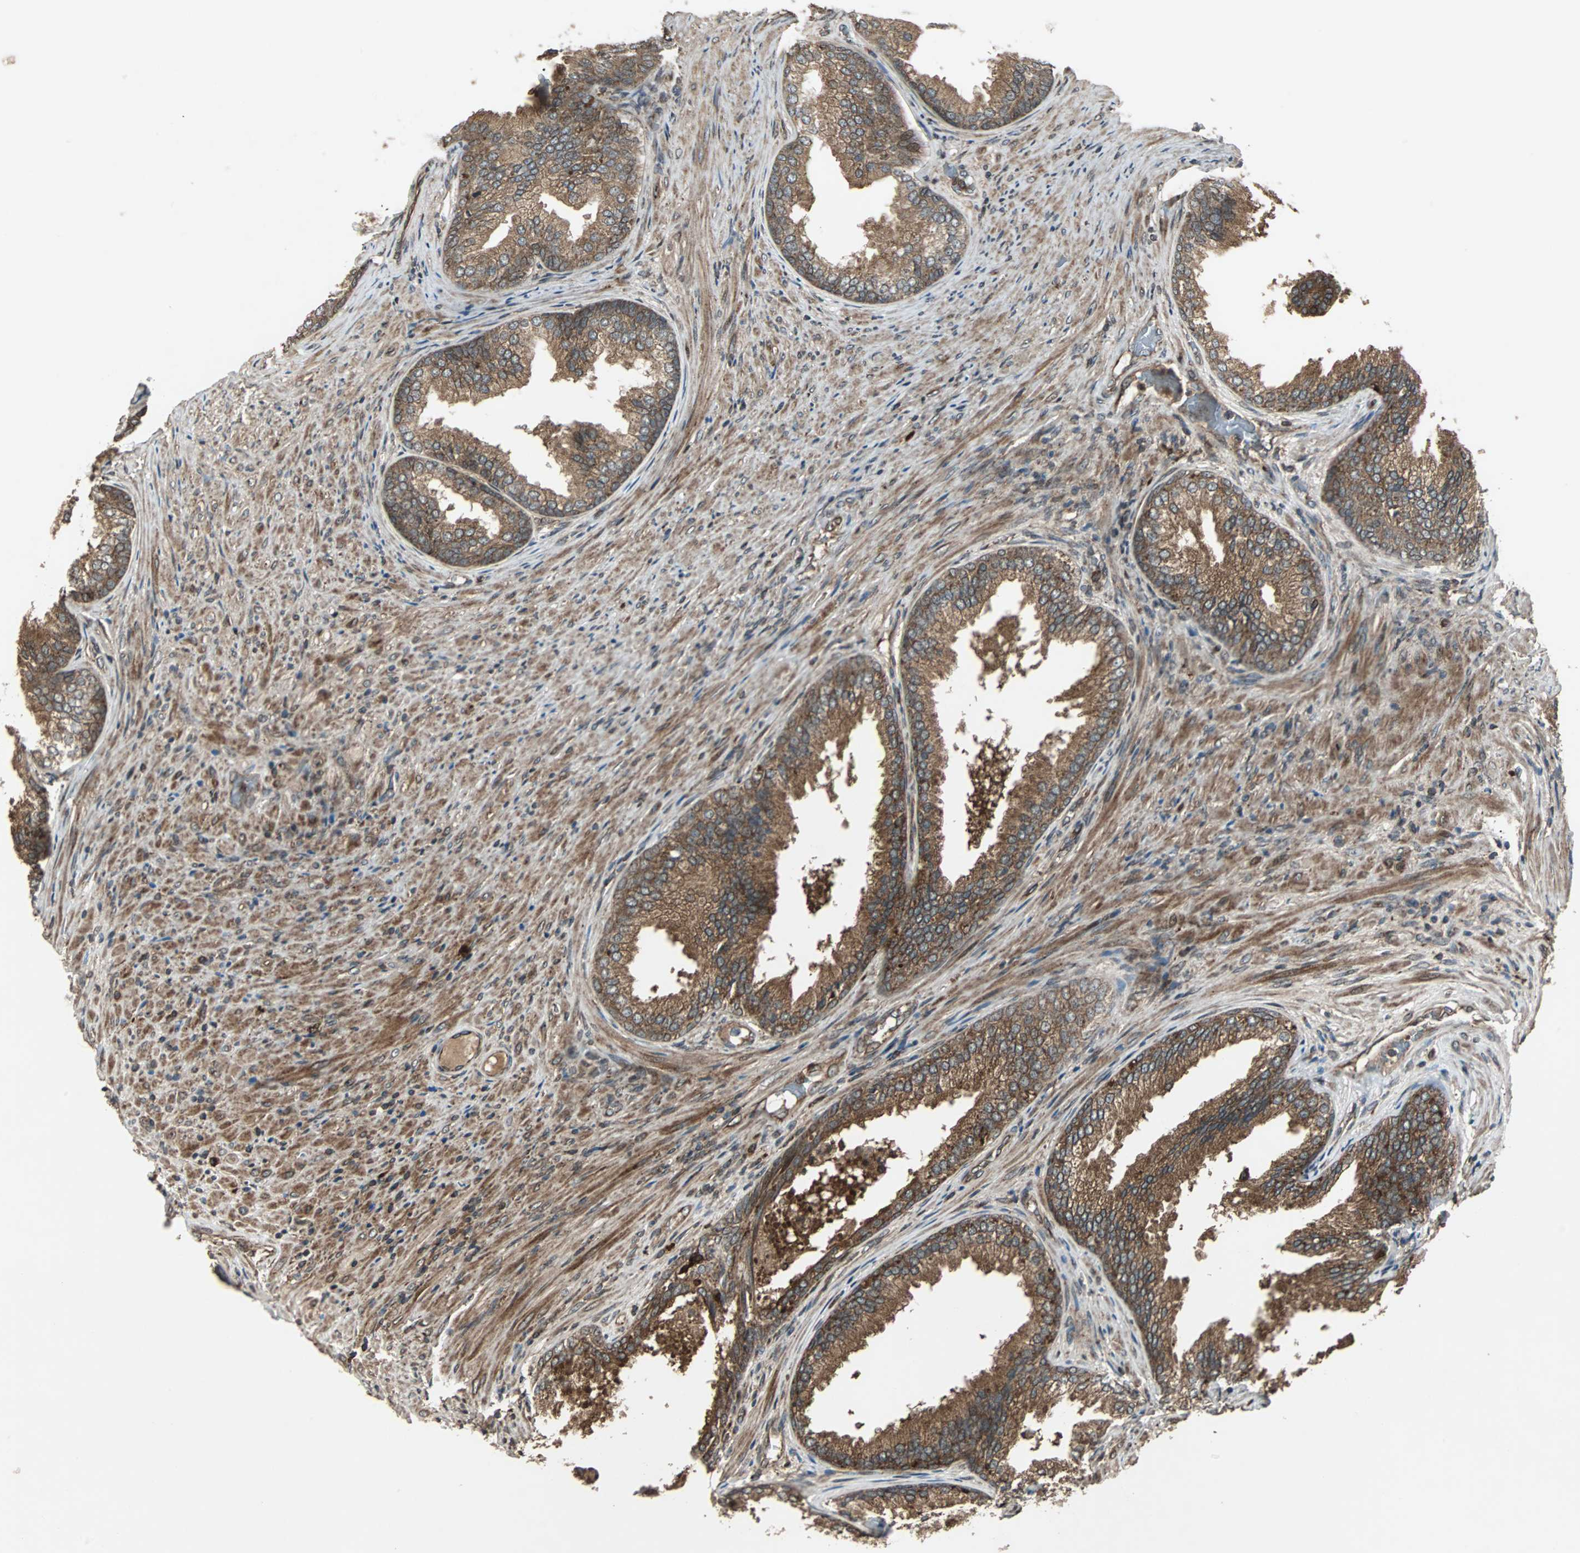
{"staining": {"intensity": "strong", "quantity": ">75%", "location": "cytoplasmic/membranous"}, "tissue": "prostate", "cell_type": "Glandular cells", "image_type": "normal", "snomed": [{"axis": "morphology", "description": "Normal tissue, NOS"}, {"axis": "topography", "description": "Prostate"}], "caption": "DAB (3,3'-diaminobenzidine) immunohistochemical staining of benign human prostate demonstrates strong cytoplasmic/membranous protein staining in approximately >75% of glandular cells. Using DAB (brown) and hematoxylin (blue) stains, captured at high magnification using brightfield microscopy.", "gene": "RAB7A", "patient": {"sex": "male", "age": 76}}